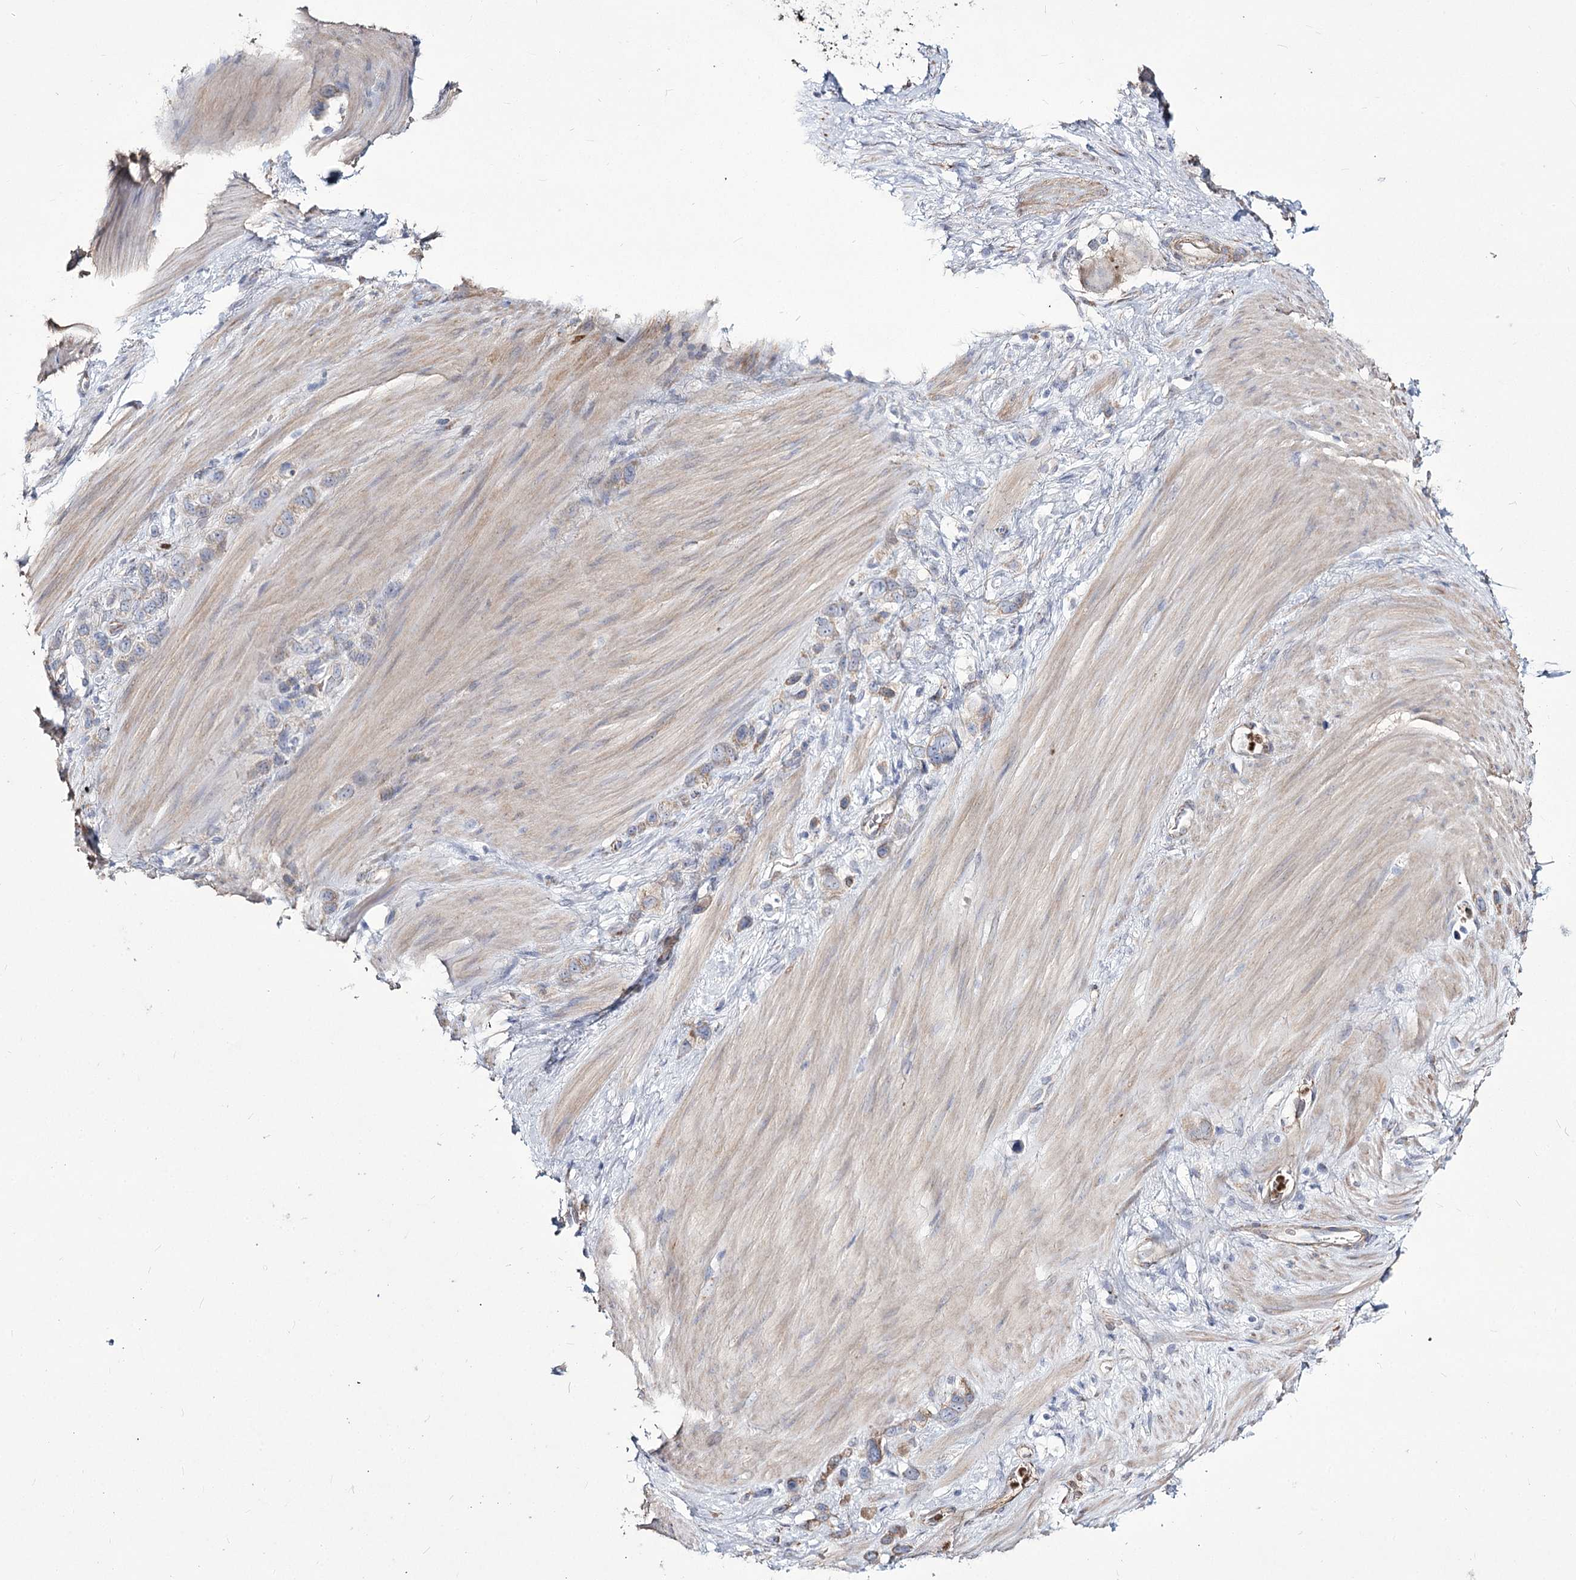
{"staining": {"intensity": "weak", "quantity": "25%-75%", "location": "cytoplasmic/membranous"}, "tissue": "stomach cancer", "cell_type": "Tumor cells", "image_type": "cancer", "snomed": [{"axis": "morphology", "description": "Adenocarcinoma, NOS"}, {"axis": "morphology", "description": "Adenocarcinoma, High grade"}, {"axis": "topography", "description": "Stomach, upper"}, {"axis": "topography", "description": "Stomach, lower"}], "caption": "The photomicrograph demonstrates immunohistochemical staining of stomach cancer (adenocarcinoma). There is weak cytoplasmic/membranous positivity is identified in about 25%-75% of tumor cells.", "gene": "ME3", "patient": {"sex": "female", "age": 65}}